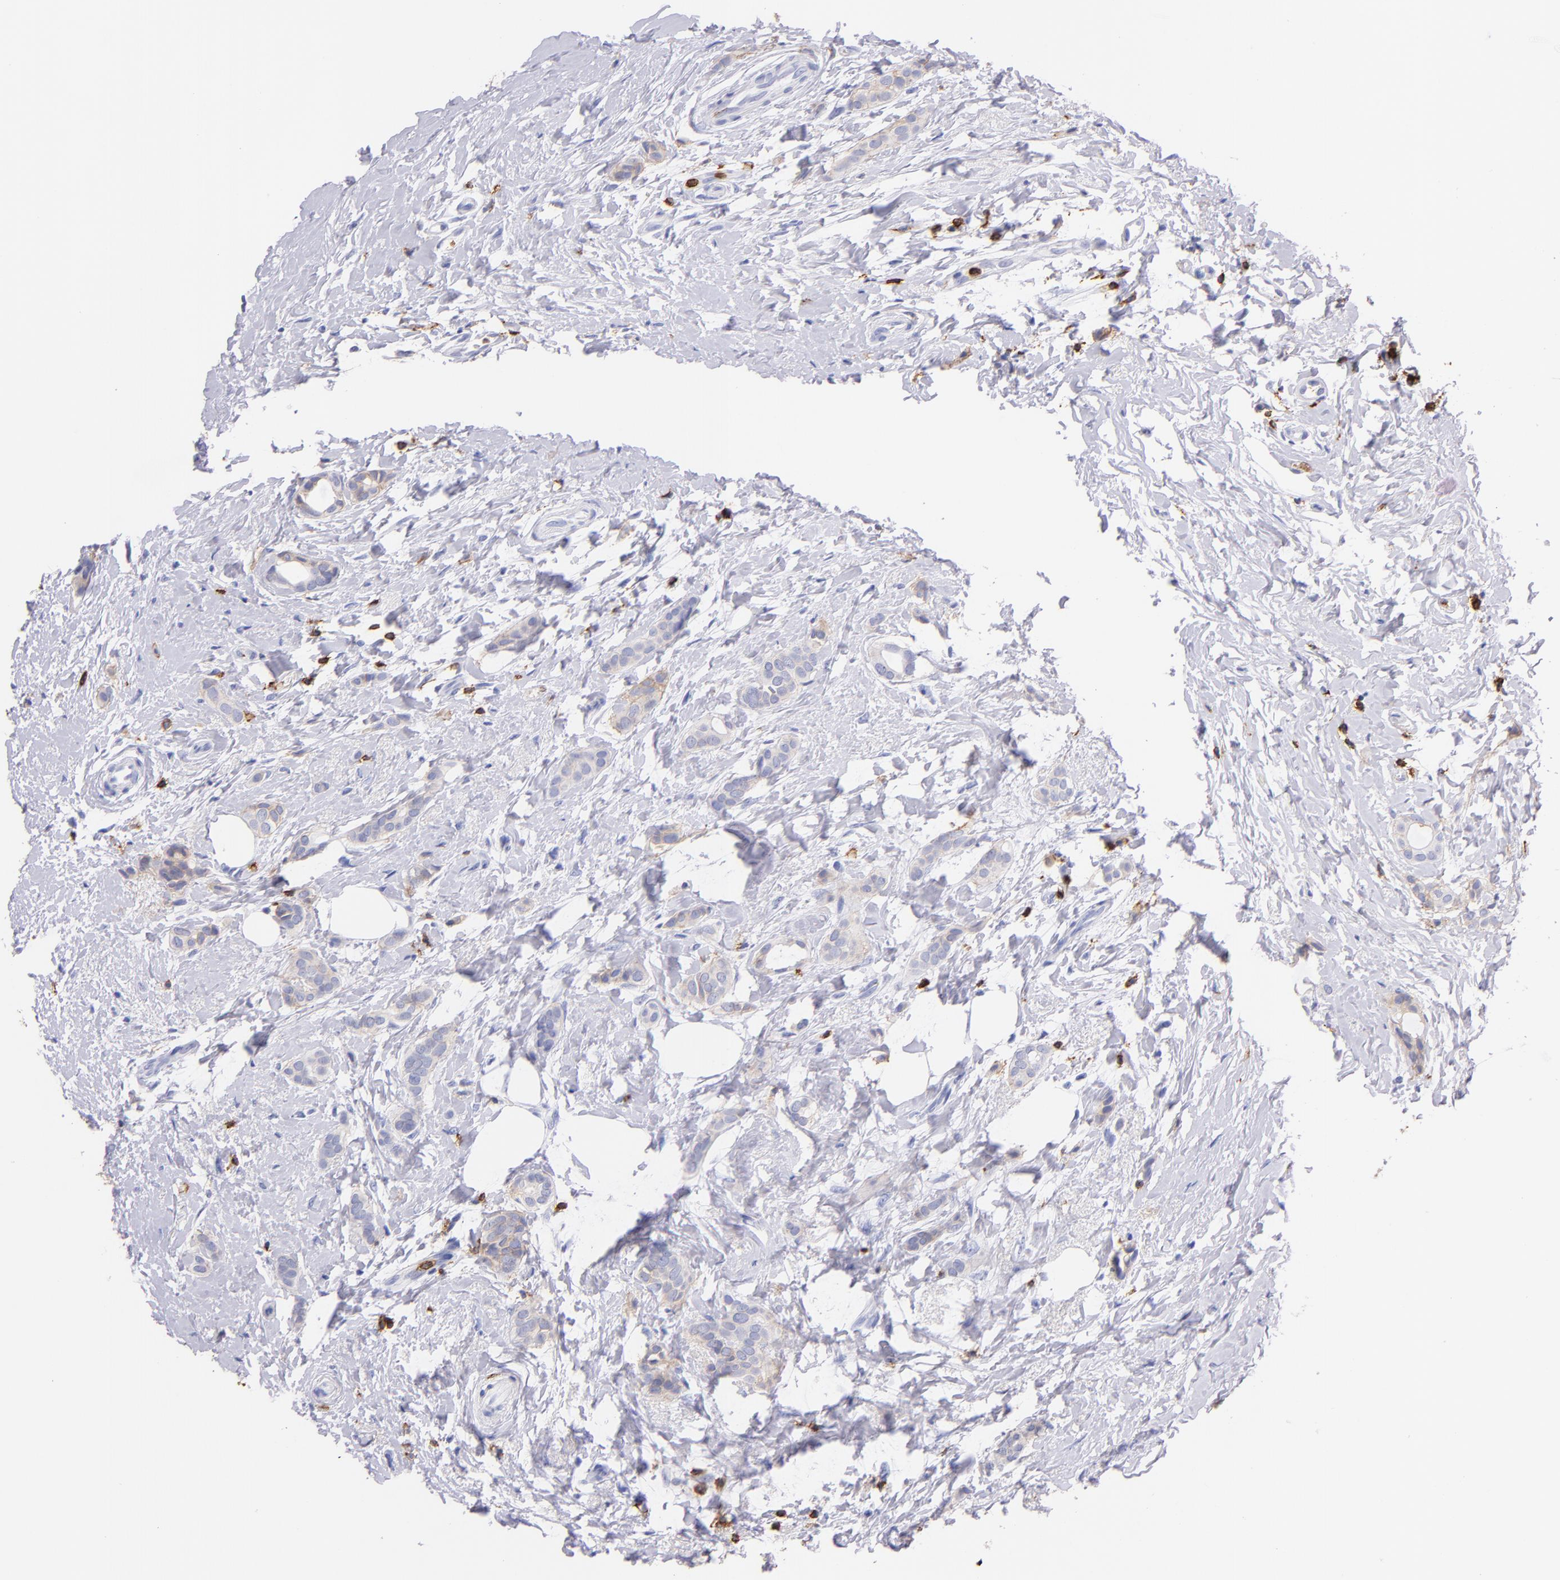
{"staining": {"intensity": "weak", "quantity": "<25%", "location": "cytoplasmic/membranous"}, "tissue": "breast cancer", "cell_type": "Tumor cells", "image_type": "cancer", "snomed": [{"axis": "morphology", "description": "Duct carcinoma"}, {"axis": "topography", "description": "Breast"}], "caption": "Breast infiltrating ductal carcinoma stained for a protein using IHC exhibits no expression tumor cells.", "gene": "SPN", "patient": {"sex": "female", "age": 54}}